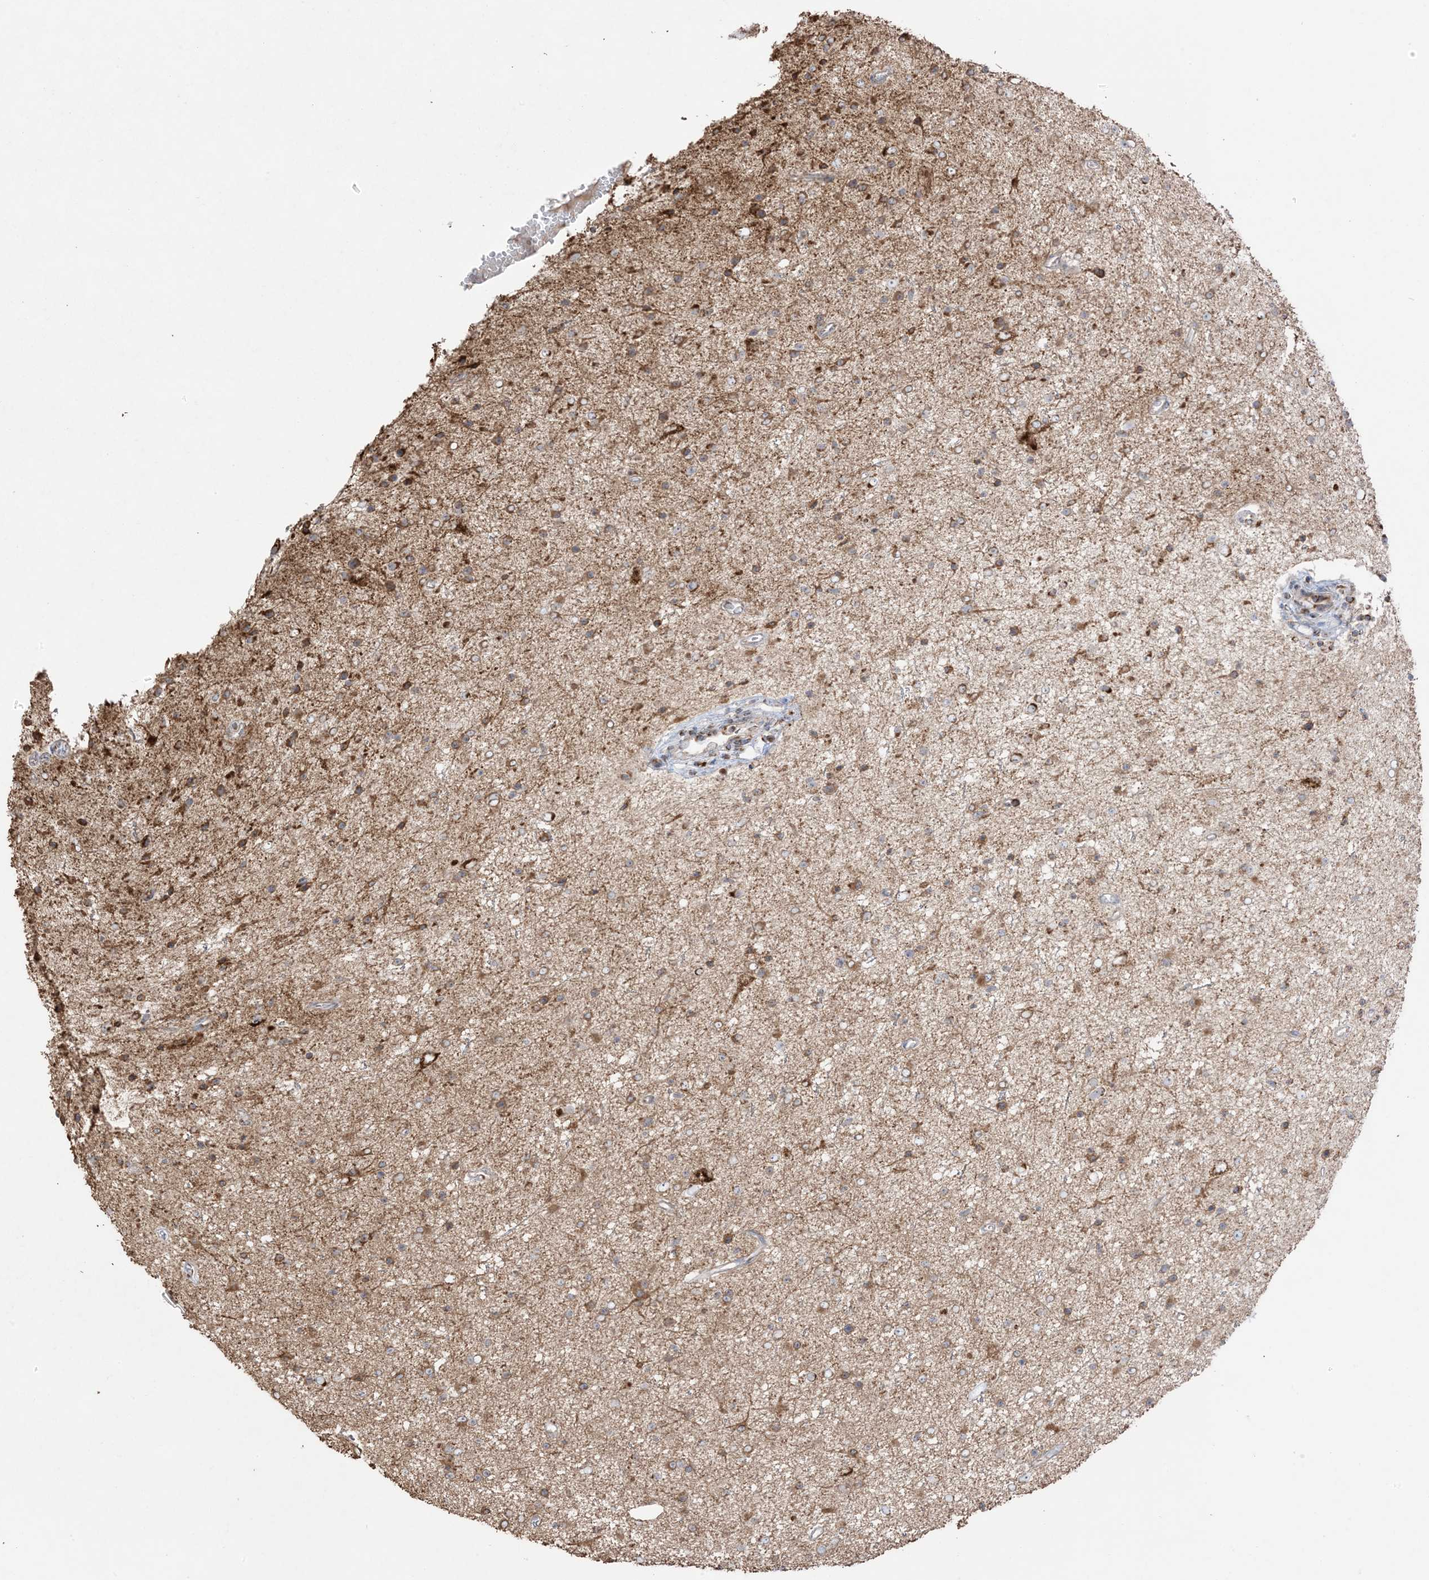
{"staining": {"intensity": "moderate", "quantity": "25%-75%", "location": "cytoplasmic/membranous"}, "tissue": "glioma", "cell_type": "Tumor cells", "image_type": "cancer", "snomed": [{"axis": "morphology", "description": "Glioma, malignant, Low grade"}, {"axis": "topography", "description": "Cerebral cortex"}], "caption": "Glioma stained with DAB (3,3'-diaminobenzidine) IHC reveals medium levels of moderate cytoplasmic/membranous staining in approximately 25%-75% of tumor cells.", "gene": "SLC25A12", "patient": {"sex": "female", "age": 39}}